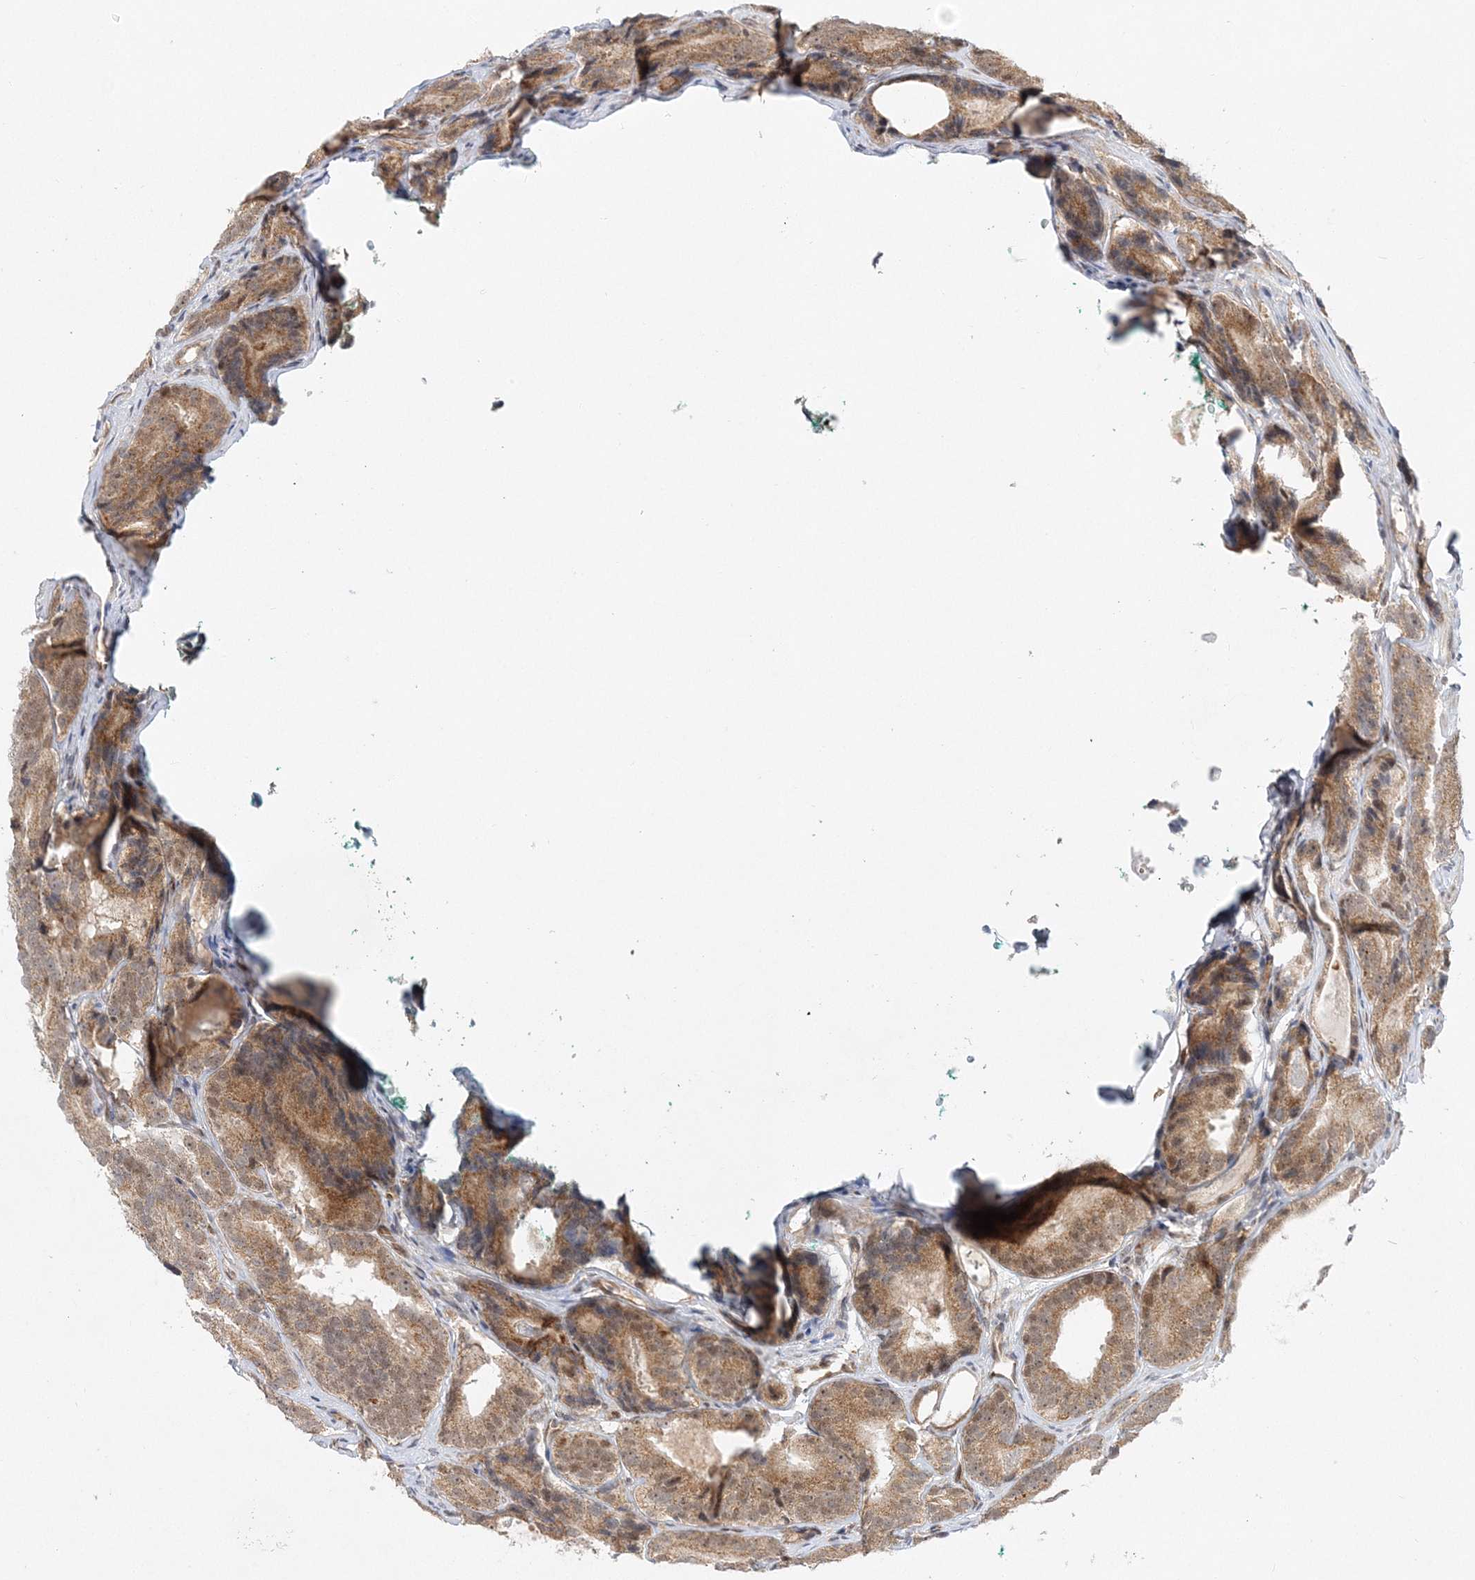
{"staining": {"intensity": "moderate", "quantity": ">75%", "location": "cytoplasmic/membranous"}, "tissue": "prostate cancer", "cell_type": "Tumor cells", "image_type": "cancer", "snomed": [{"axis": "morphology", "description": "Adenocarcinoma, High grade"}, {"axis": "topography", "description": "Prostate"}], "caption": "Human prostate high-grade adenocarcinoma stained with a brown dye reveals moderate cytoplasmic/membranous positive staining in about >75% of tumor cells.", "gene": "RAB11FIP2", "patient": {"sex": "male", "age": 56}}